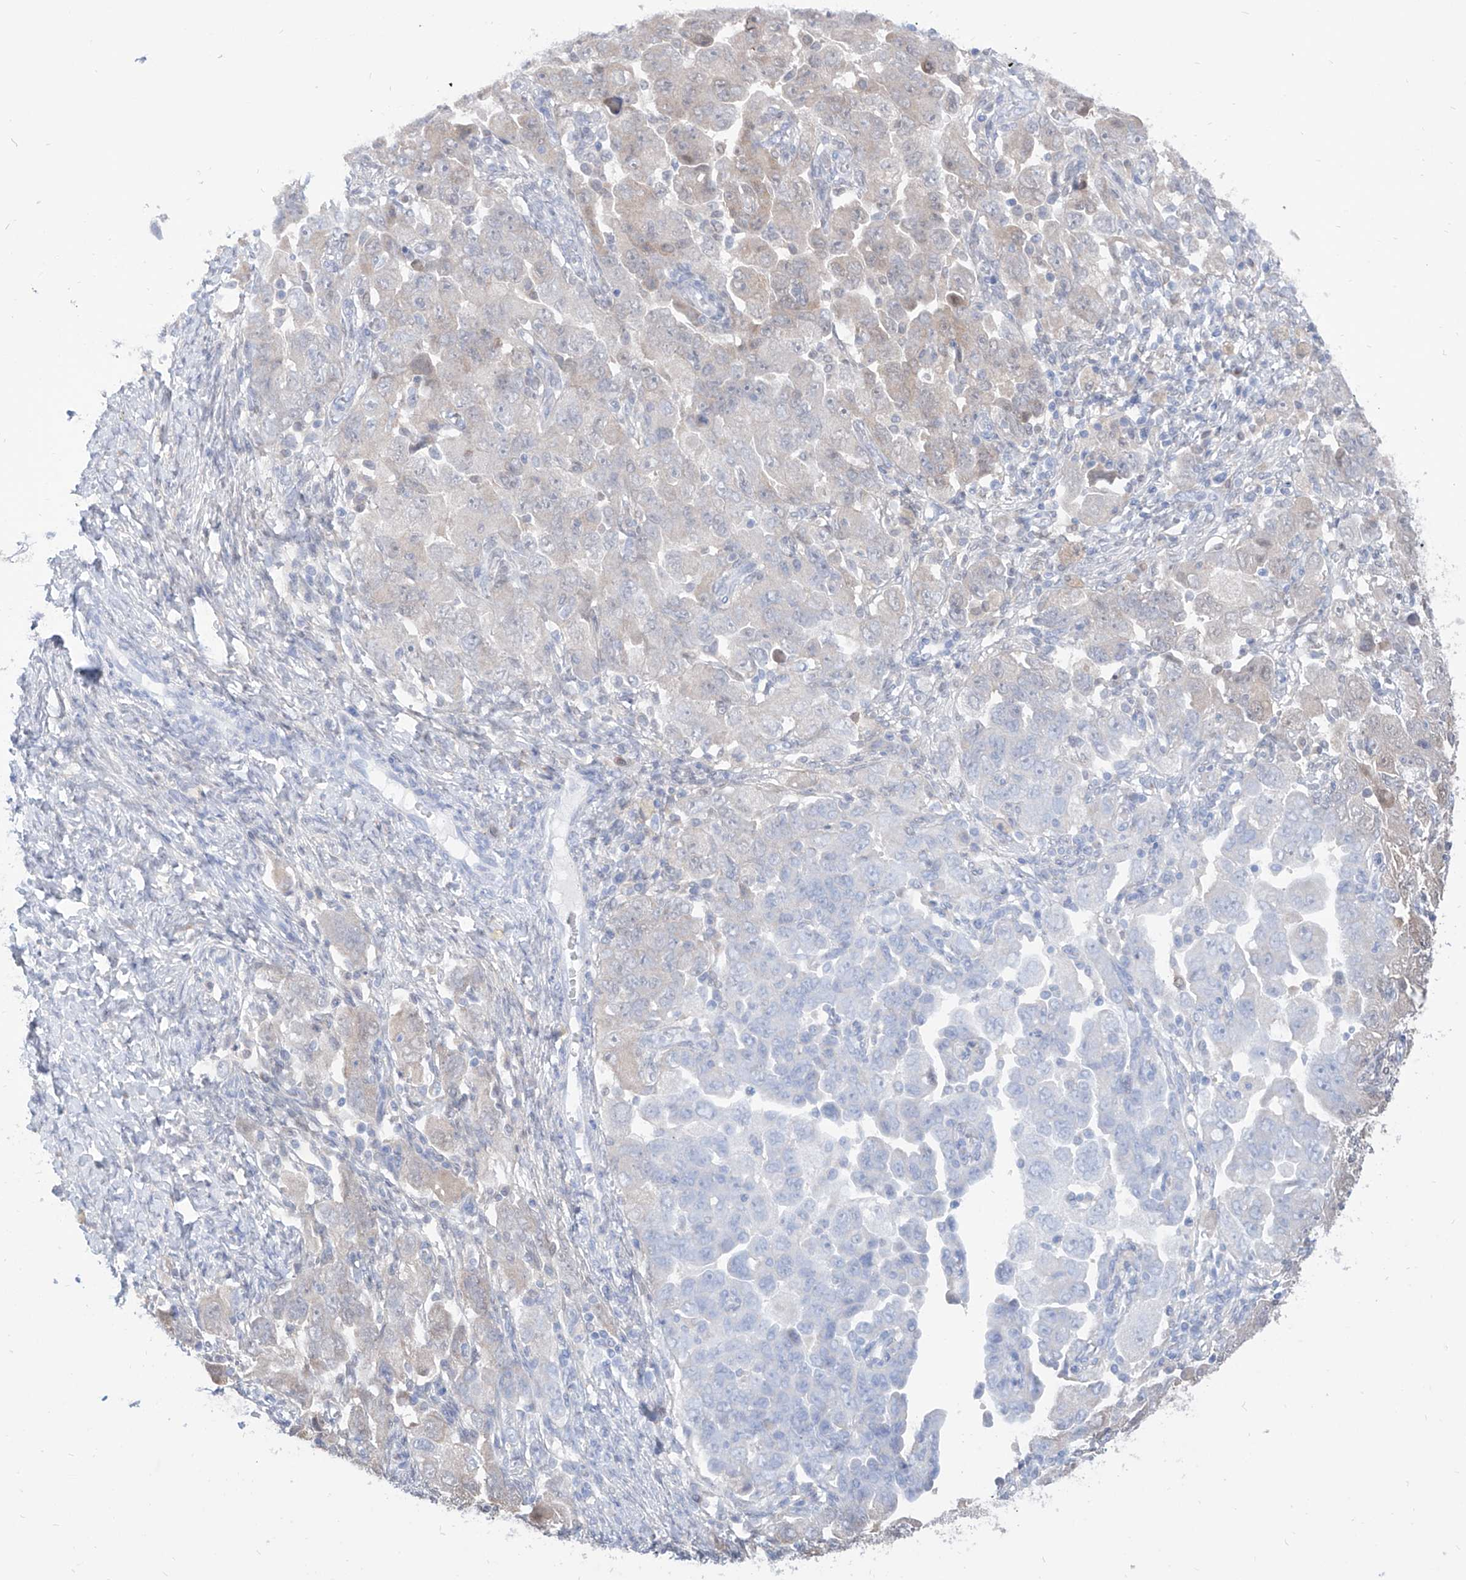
{"staining": {"intensity": "weak", "quantity": "25%-75%", "location": "cytoplasmic/membranous"}, "tissue": "ovarian cancer", "cell_type": "Tumor cells", "image_type": "cancer", "snomed": [{"axis": "morphology", "description": "Carcinoma, NOS"}, {"axis": "morphology", "description": "Cystadenocarcinoma, serous, NOS"}, {"axis": "topography", "description": "Ovary"}], "caption": "IHC of ovarian cancer (serous cystadenocarcinoma) shows low levels of weak cytoplasmic/membranous positivity in approximately 25%-75% of tumor cells. (DAB (3,3'-diaminobenzidine) IHC, brown staining for protein, blue staining for nuclei).", "gene": "PDXK", "patient": {"sex": "female", "age": 69}}